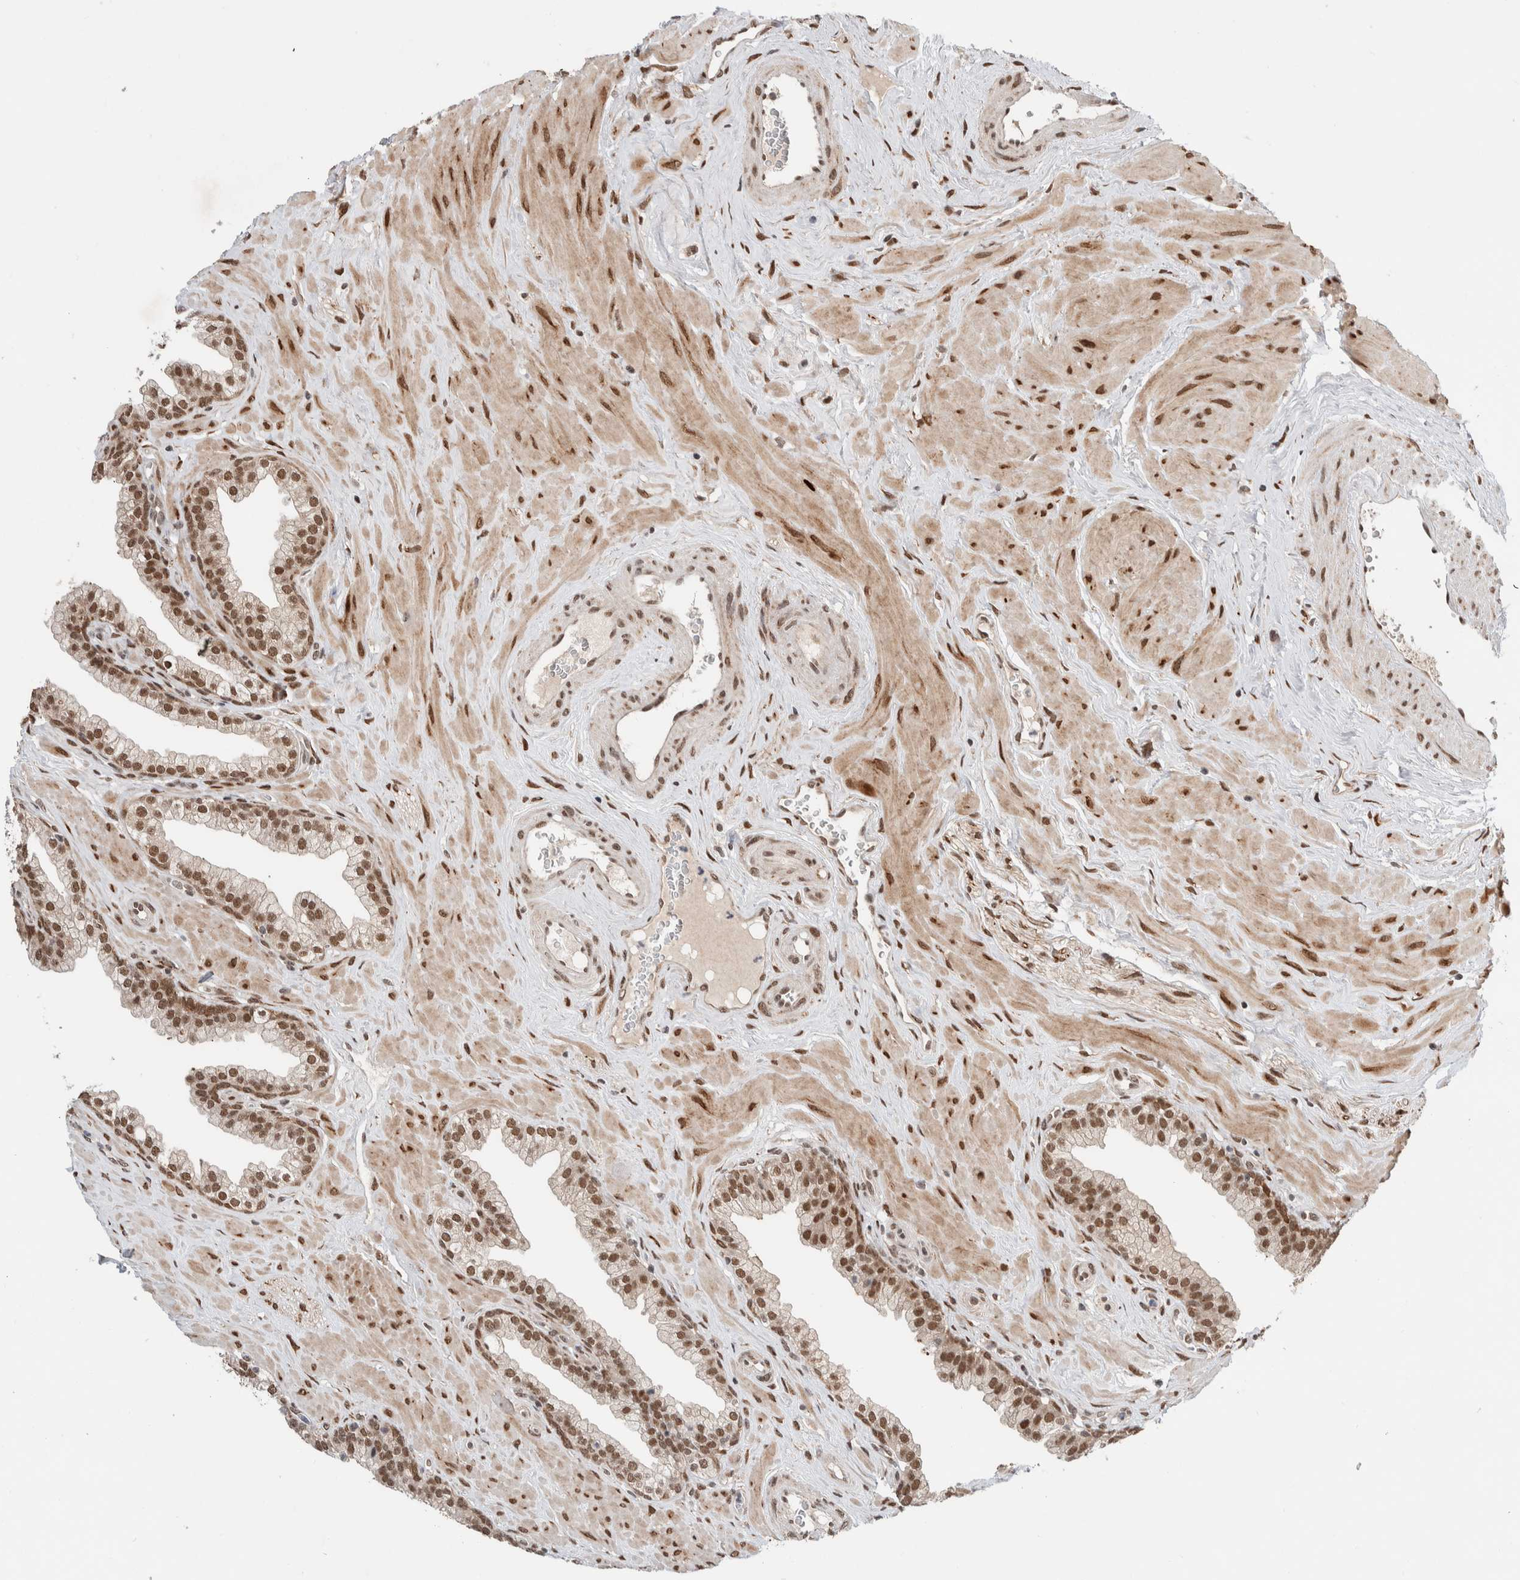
{"staining": {"intensity": "moderate", "quantity": ">75%", "location": "nuclear"}, "tissue": "prostate", "cell_type": "Glandular cells", "image_type": "normal", "snomed": [{"axis": "morphology", "description": "Normal tissue, NOS"}, {"axis": "morphology", "description": "Urothelial carcinoma, Low grade"}, {"axis": "topography", "description": "Urinary bladder"}, {"axis": "topography", "description": "Prostate"}], "caption": "IHC micrograph of benign human prostate stained for a protein (brown), which demonstrates medium levels of moderate nuclear staining in about >75% of glandular cells.", "gene": "TNRC18", "patient": {"sex": "male", "age": 60}}